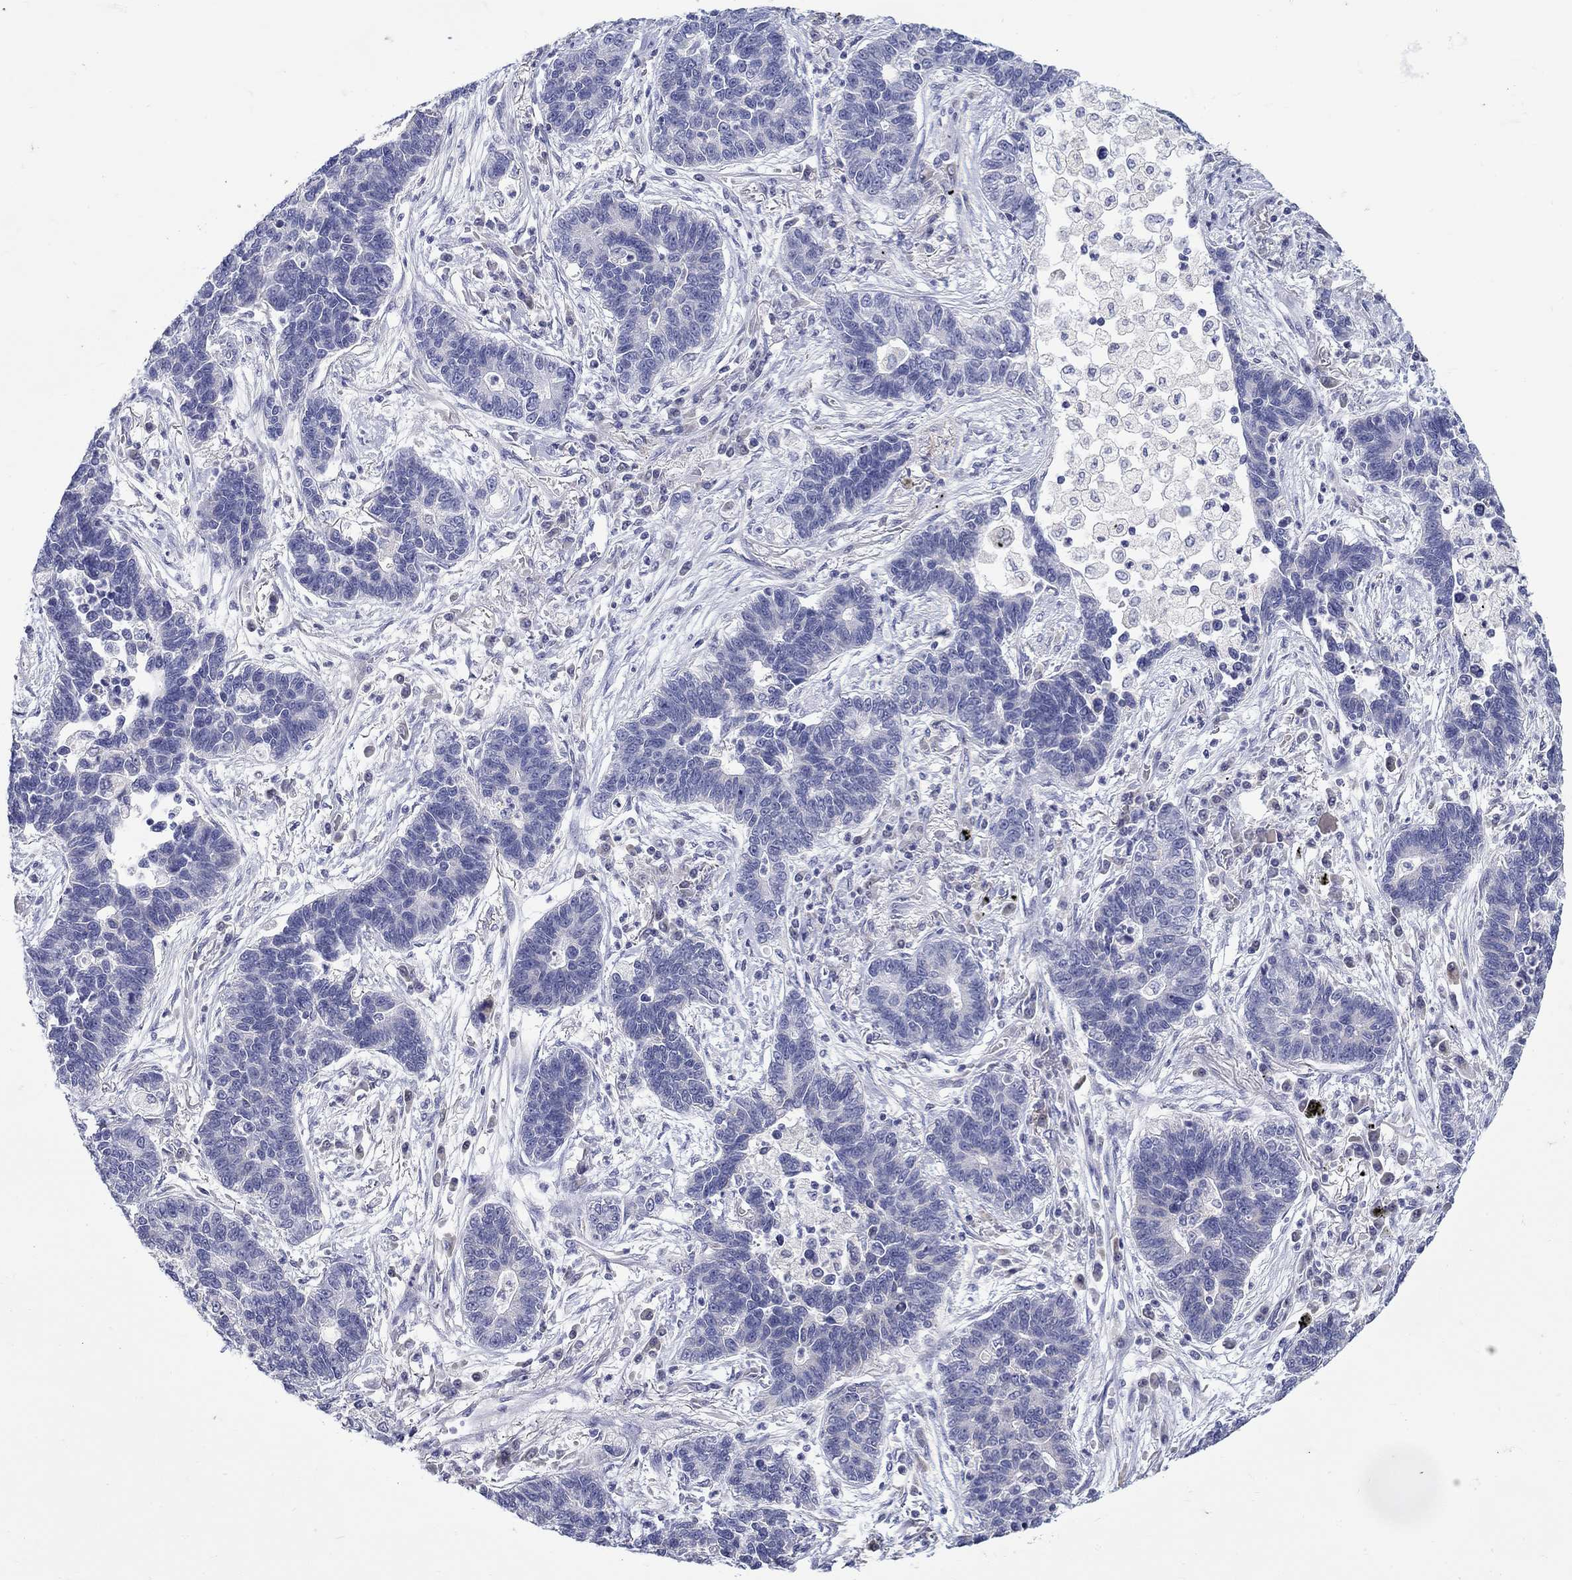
{"staining": {"intensity": "negative", "quantity": "none", "location": "none"}, "tissue": "lung cancer", "cell_type": "Tumor cells", "image_type": "cancer", "snomed": [{"axis": "morphology", "description": "Adenocarcinoma, NOS"}, {"axis": "topography", "description": "Lung"}], "caption": "The micrograph exhibits no significant expression in tumor cells of lung cancer (adenocarcinoma).", "gene": "ABCA4", "patient": {"sex": "female", "age": 57}}